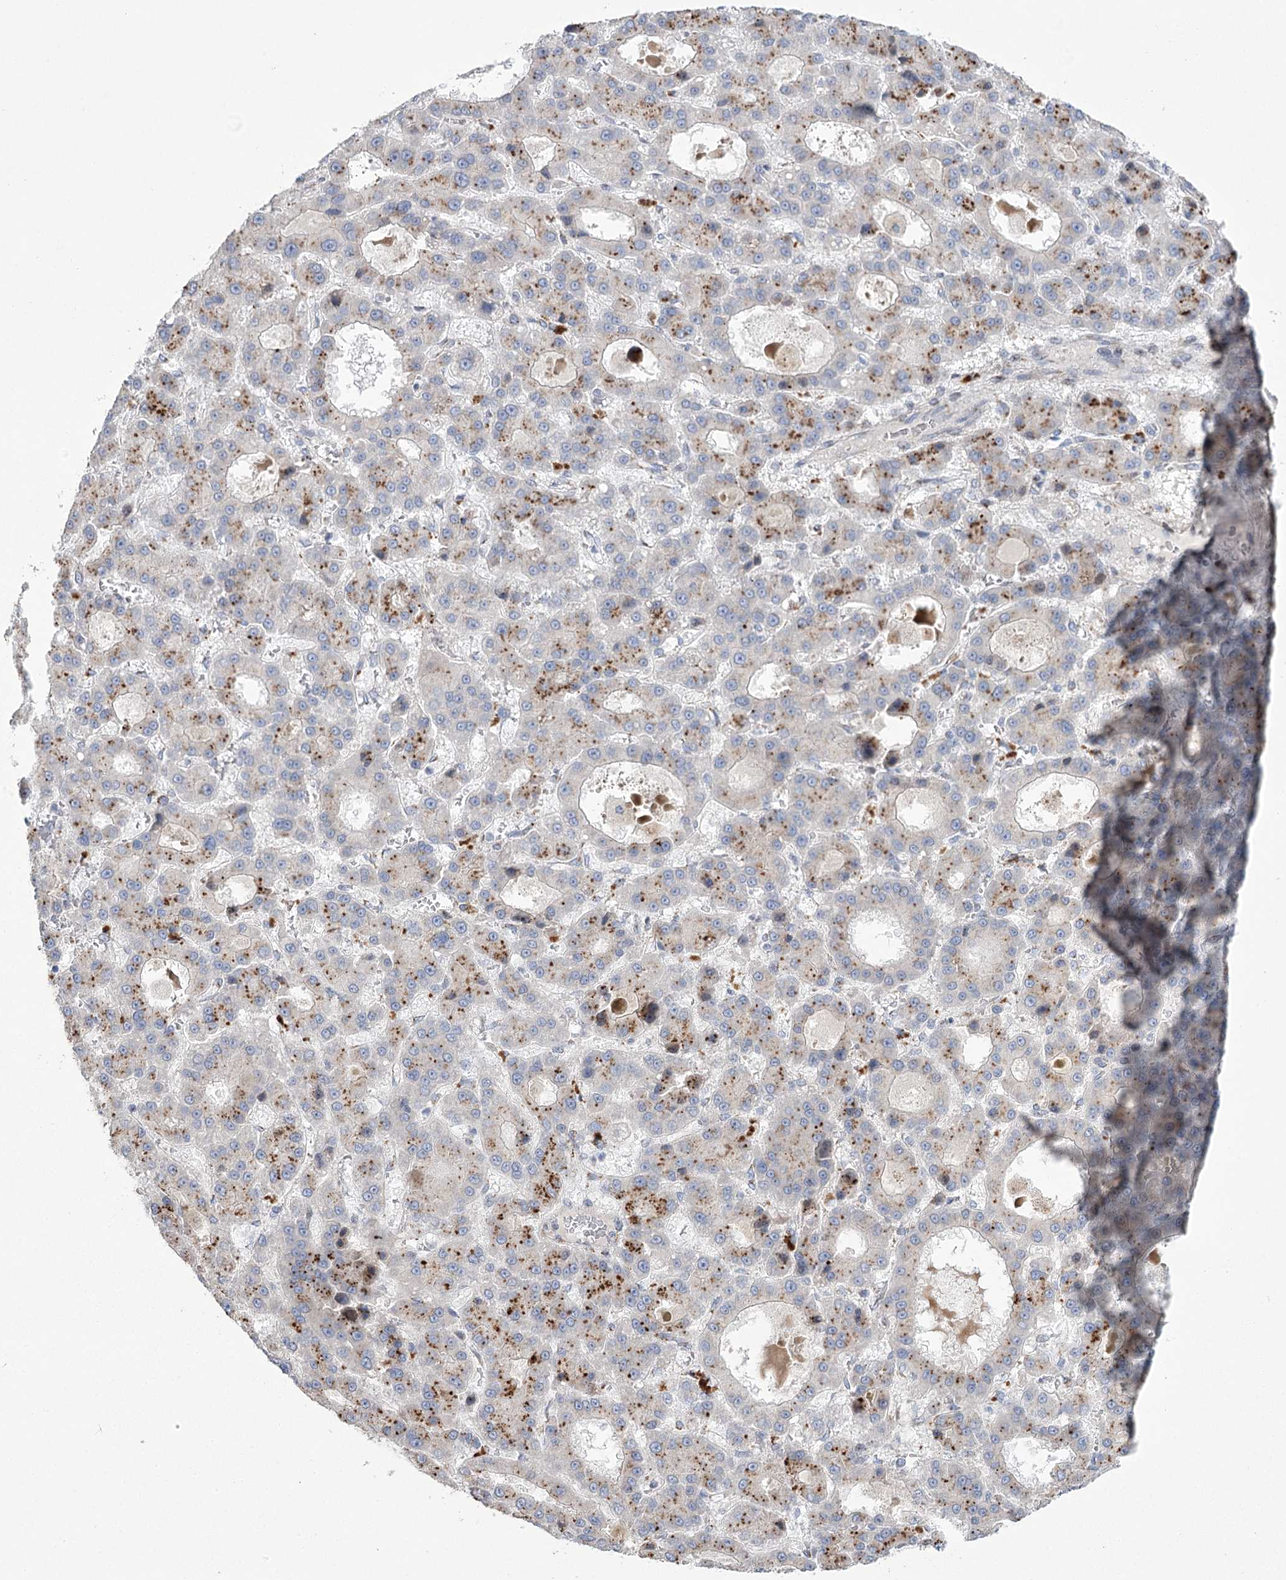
{"staining": {"intensity": "moderate", "quantity": "25%-75%", "location": "cytoplasmic/membranous"}, "tissue": "liver cancer", "cell_type": "Tumor cells", "image_type": "cancer", "snomed": [{"axis": "morphology", "description": "Carcinoma, Hepatocellular, NOS"}, {"axis": "topography", "description": "Liver"}], "caption": "Liver hepatocellular carcinoma stained with immunohistochemistry displays moderate cytoplasmic/membranous staining in about 25%-75% of tumor cells.", "gene": "NME7", "patient": {"sex": "male", "age": 70}}